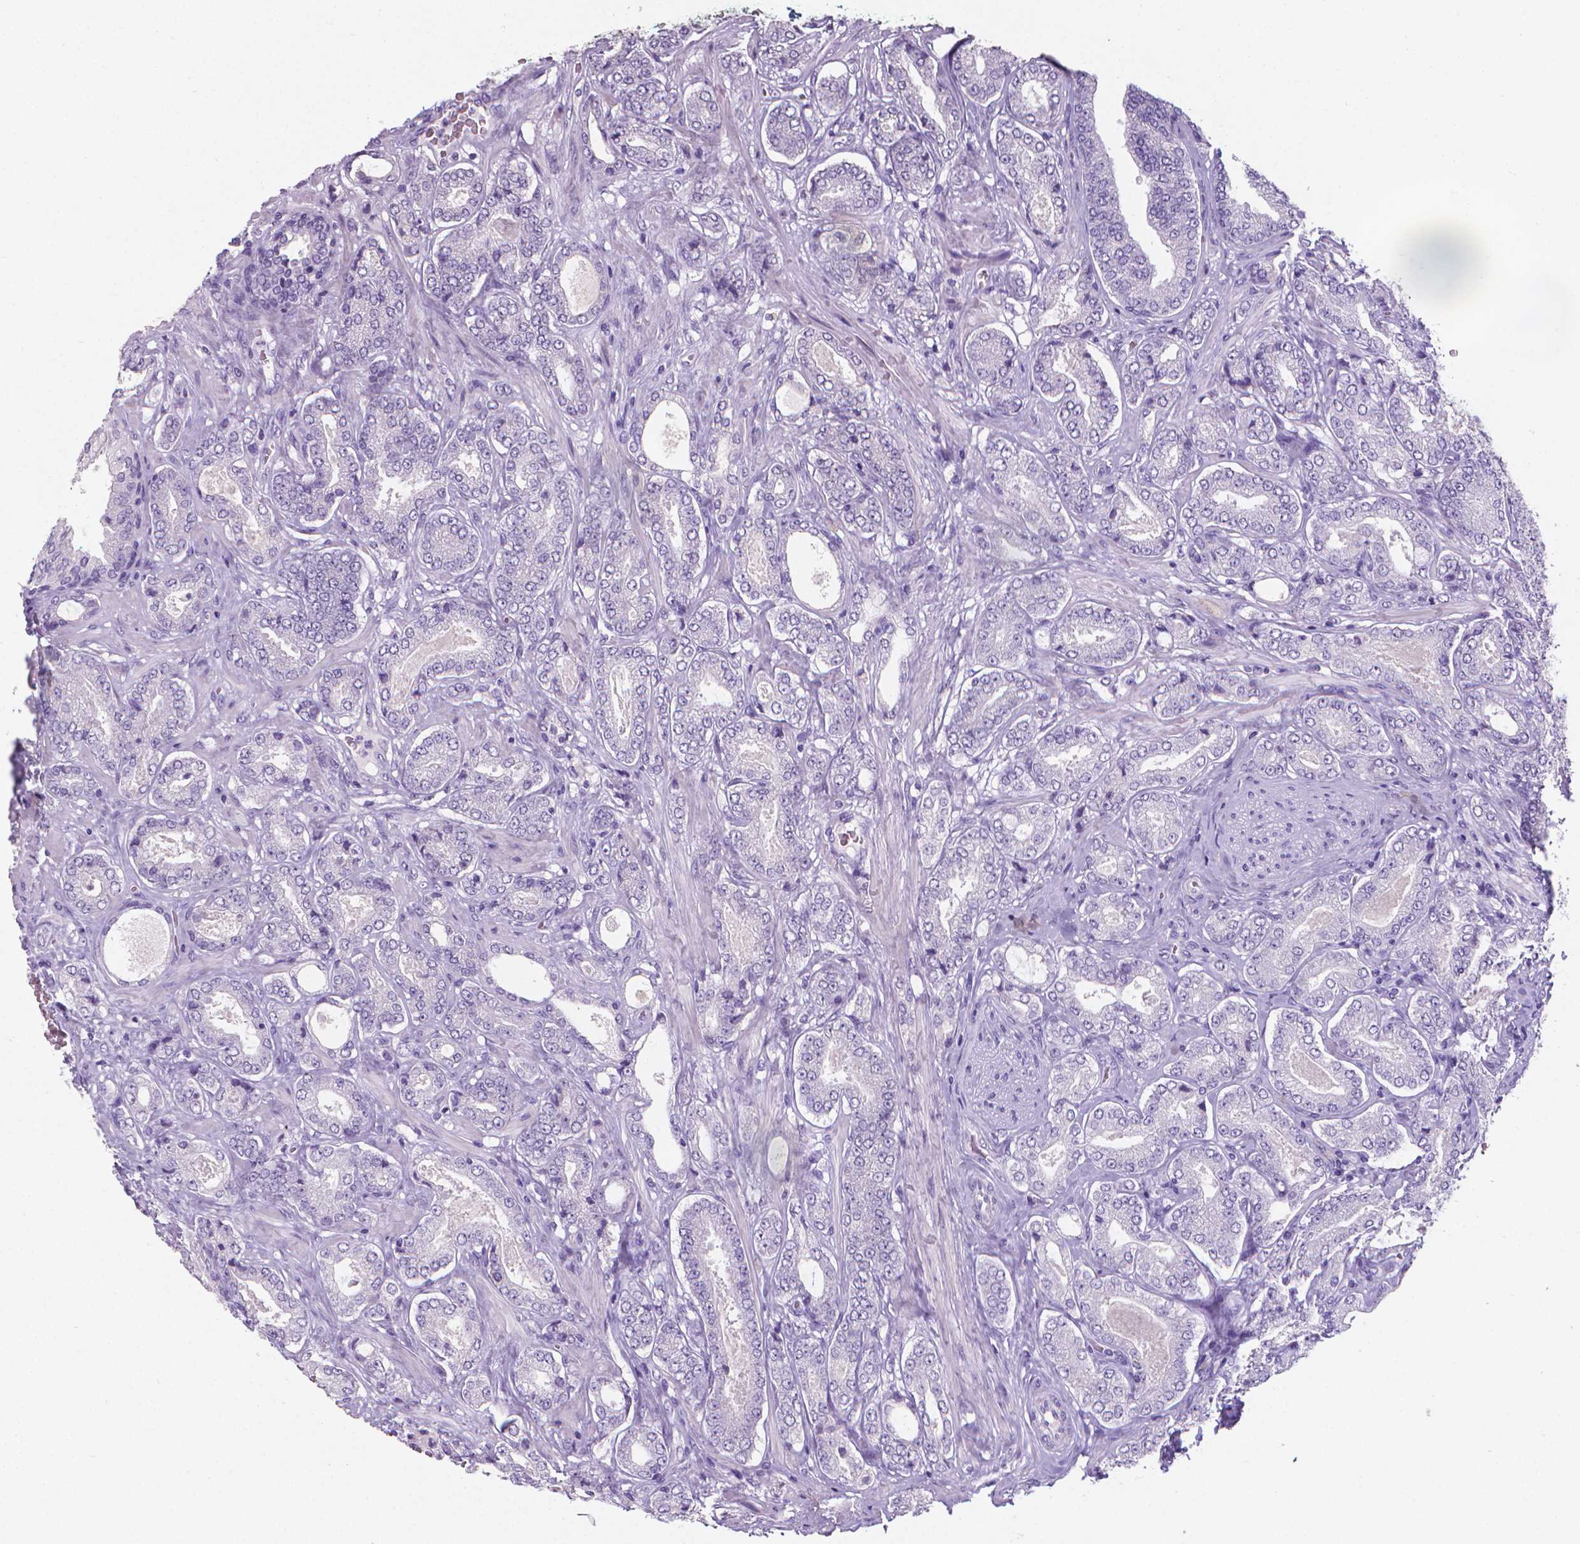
{"staining": {"intensity": "negative", "quantity": "none", "location": "none"}, "tissue": "prostate cancer", "cell_type": "Tumor cells", "image_type": "cancer", "snomed": [{"axis": "morphology", "description": "Adenocarcinoma, NOS"}, {"axis": "topography", "description": "Prostate"}], "caption": "A high-resolution image shows IHC staining of prostate adenocarcinoma, which shows no significant positivity in tumor cells. (DAB immunohistochemistry visualized using brightfield microscopy, high magnification).", "gene": "XPNPEP2", "patient": {"sex": "male", "age": 64}}